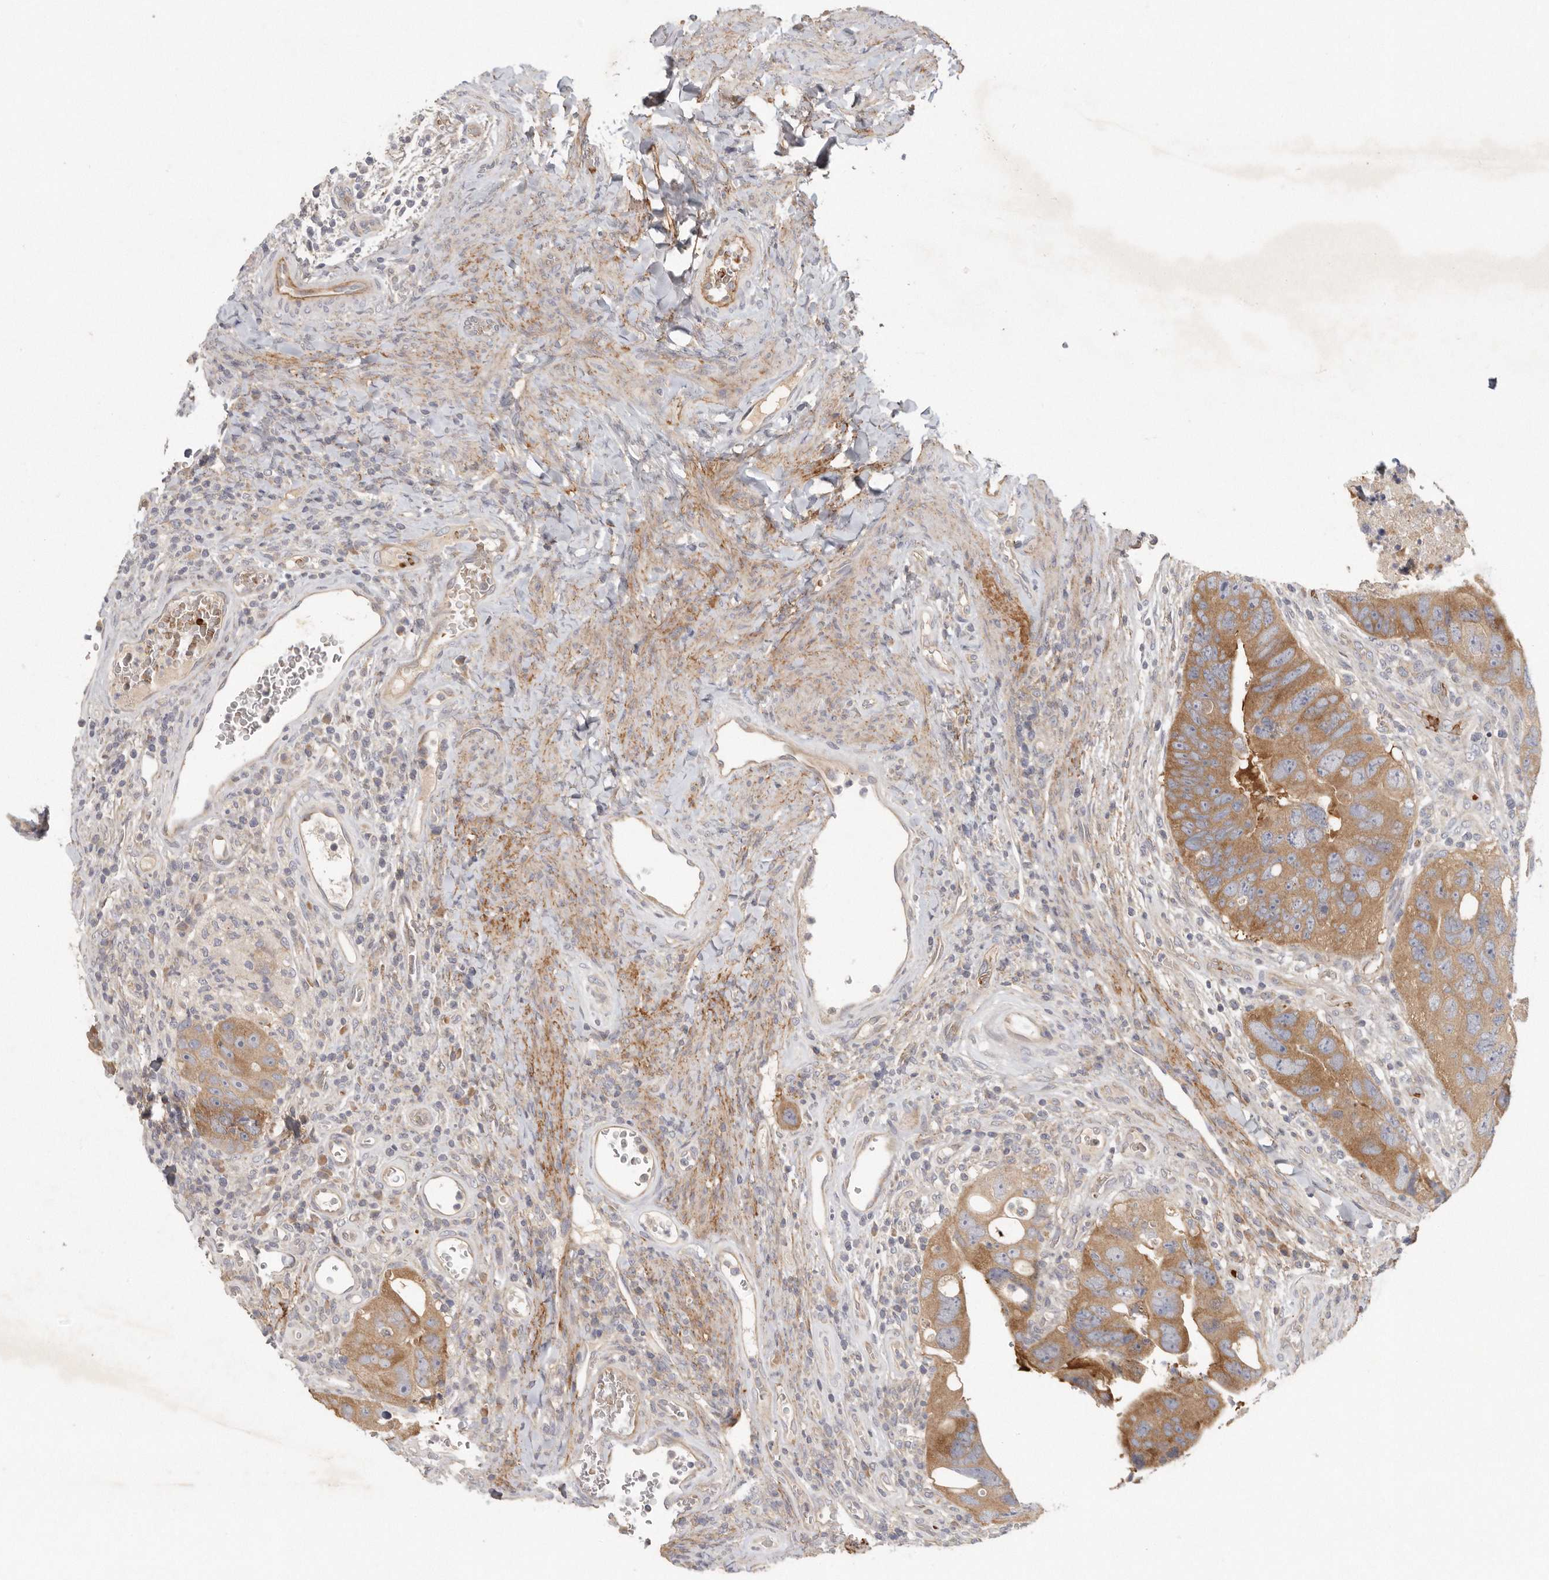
{"staining": {"intensity": "moderate", "quantity": ">75%", "location": "cytoplasmic/membranous"}, "tissue": "colorectal cancer", "cell_type": "Tumor cells", "image_type": "cancer", "snomed": [{"axis": "morphology", "description": "Adenocarcinoma, NOS"}, {"axis": "topography", "description": "Rectum"}], "caption": "There is medium levels of moderate cytoplasmic/membranous expression in tumor cells of colorectal cancer (adenocarcinoma), as demonstrated by immunohistochemical staining (brown color).", "gene": "CFAP298", "patient": {"sex": "male", "age": 59}}